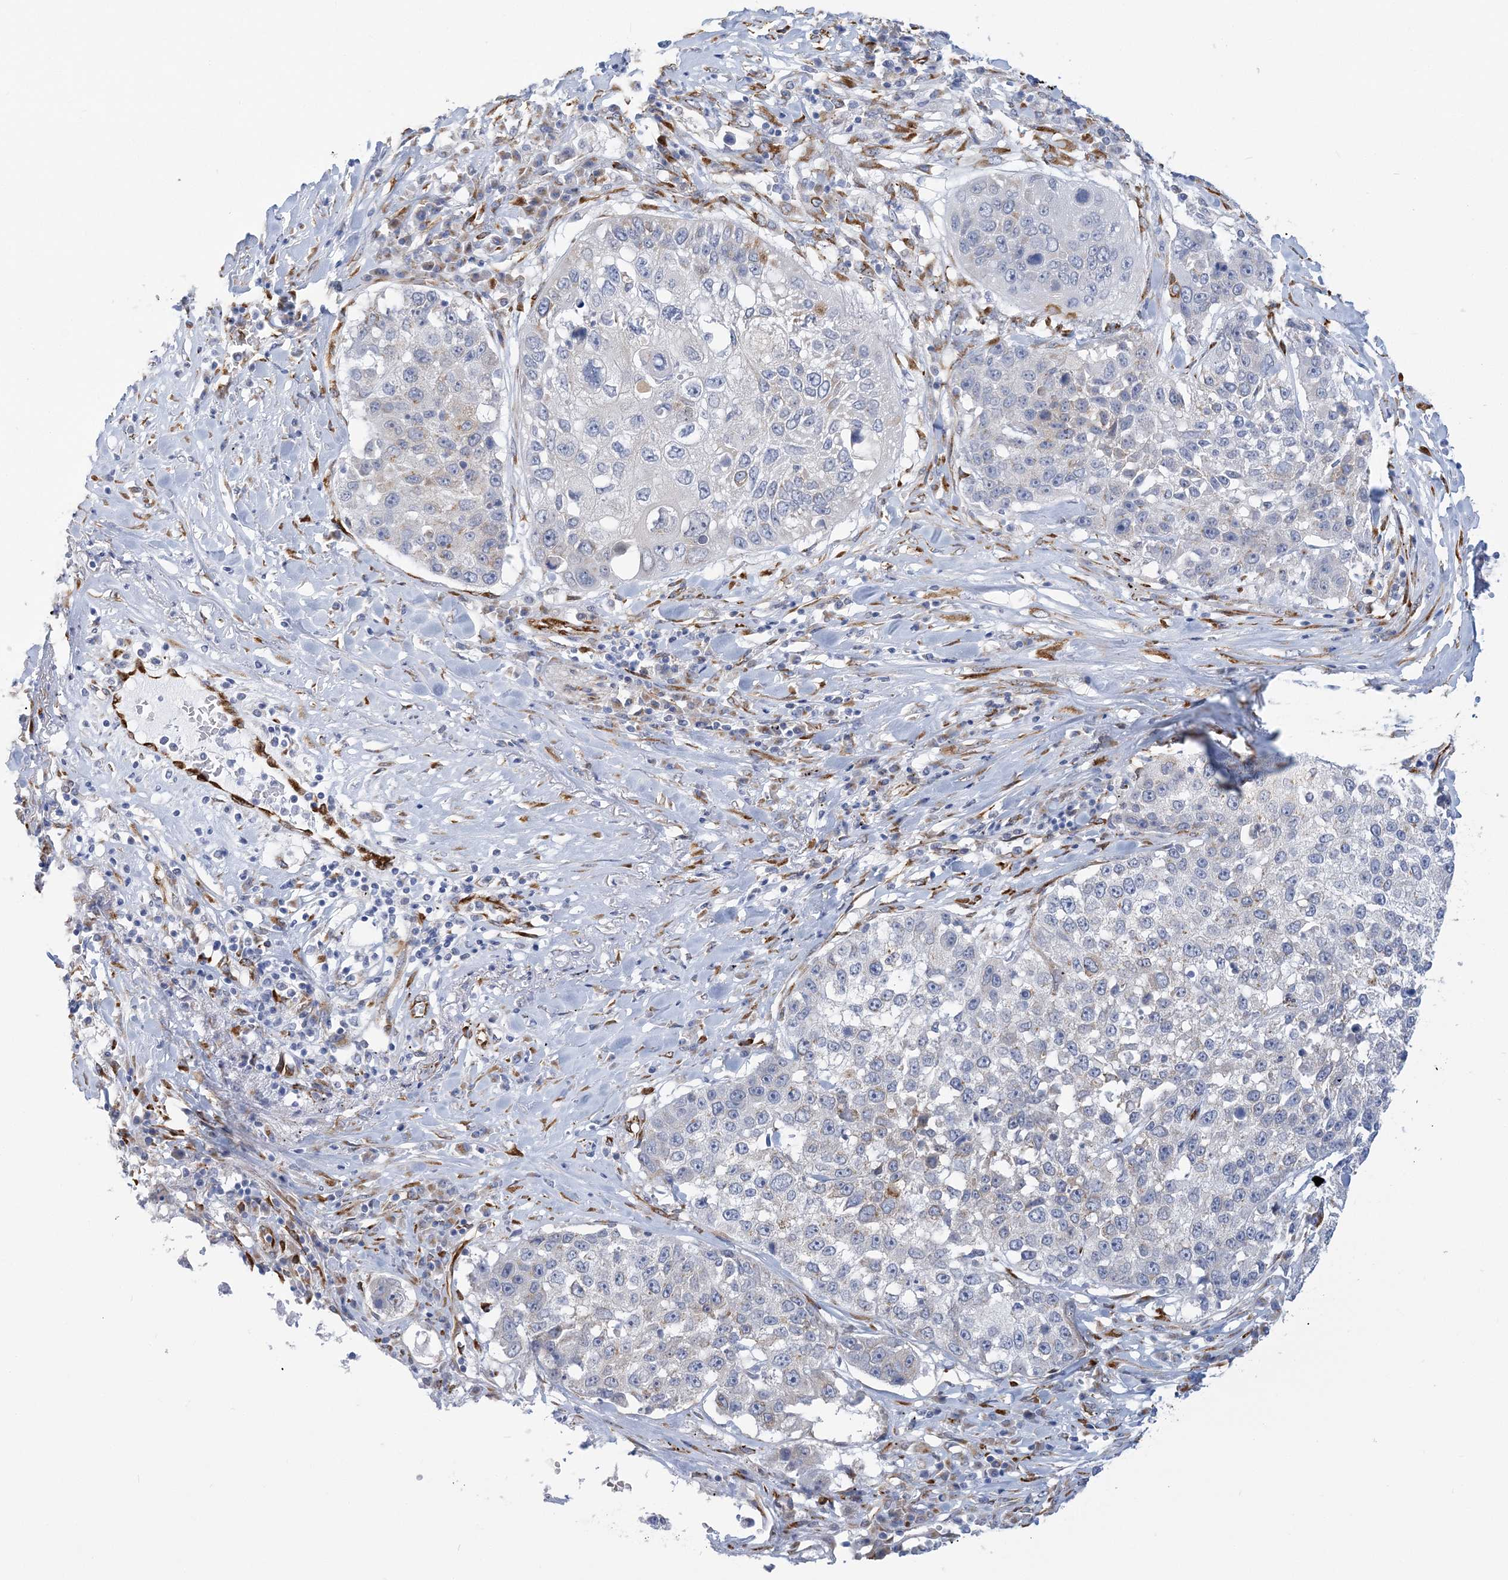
{"staining": {"intensity": "negative", "quantity": "none", "location": "none"}, "tissue": "lung cancer", "cell_type": "Tumor cells", "image_type": "cancer", "snomed": [{"axis": "morphology", "description": "Squamous cell carcinoma, NOS"}, {"axis": "topography", "description": "Lung"}], "caption": "Immunohistochemical staining of lung cancer (squamous cell carcinoma) shows no significant staining in tumor cells.", "gene": "PLEKHG4B", "patient": {"sex": "male", "age": 61}}